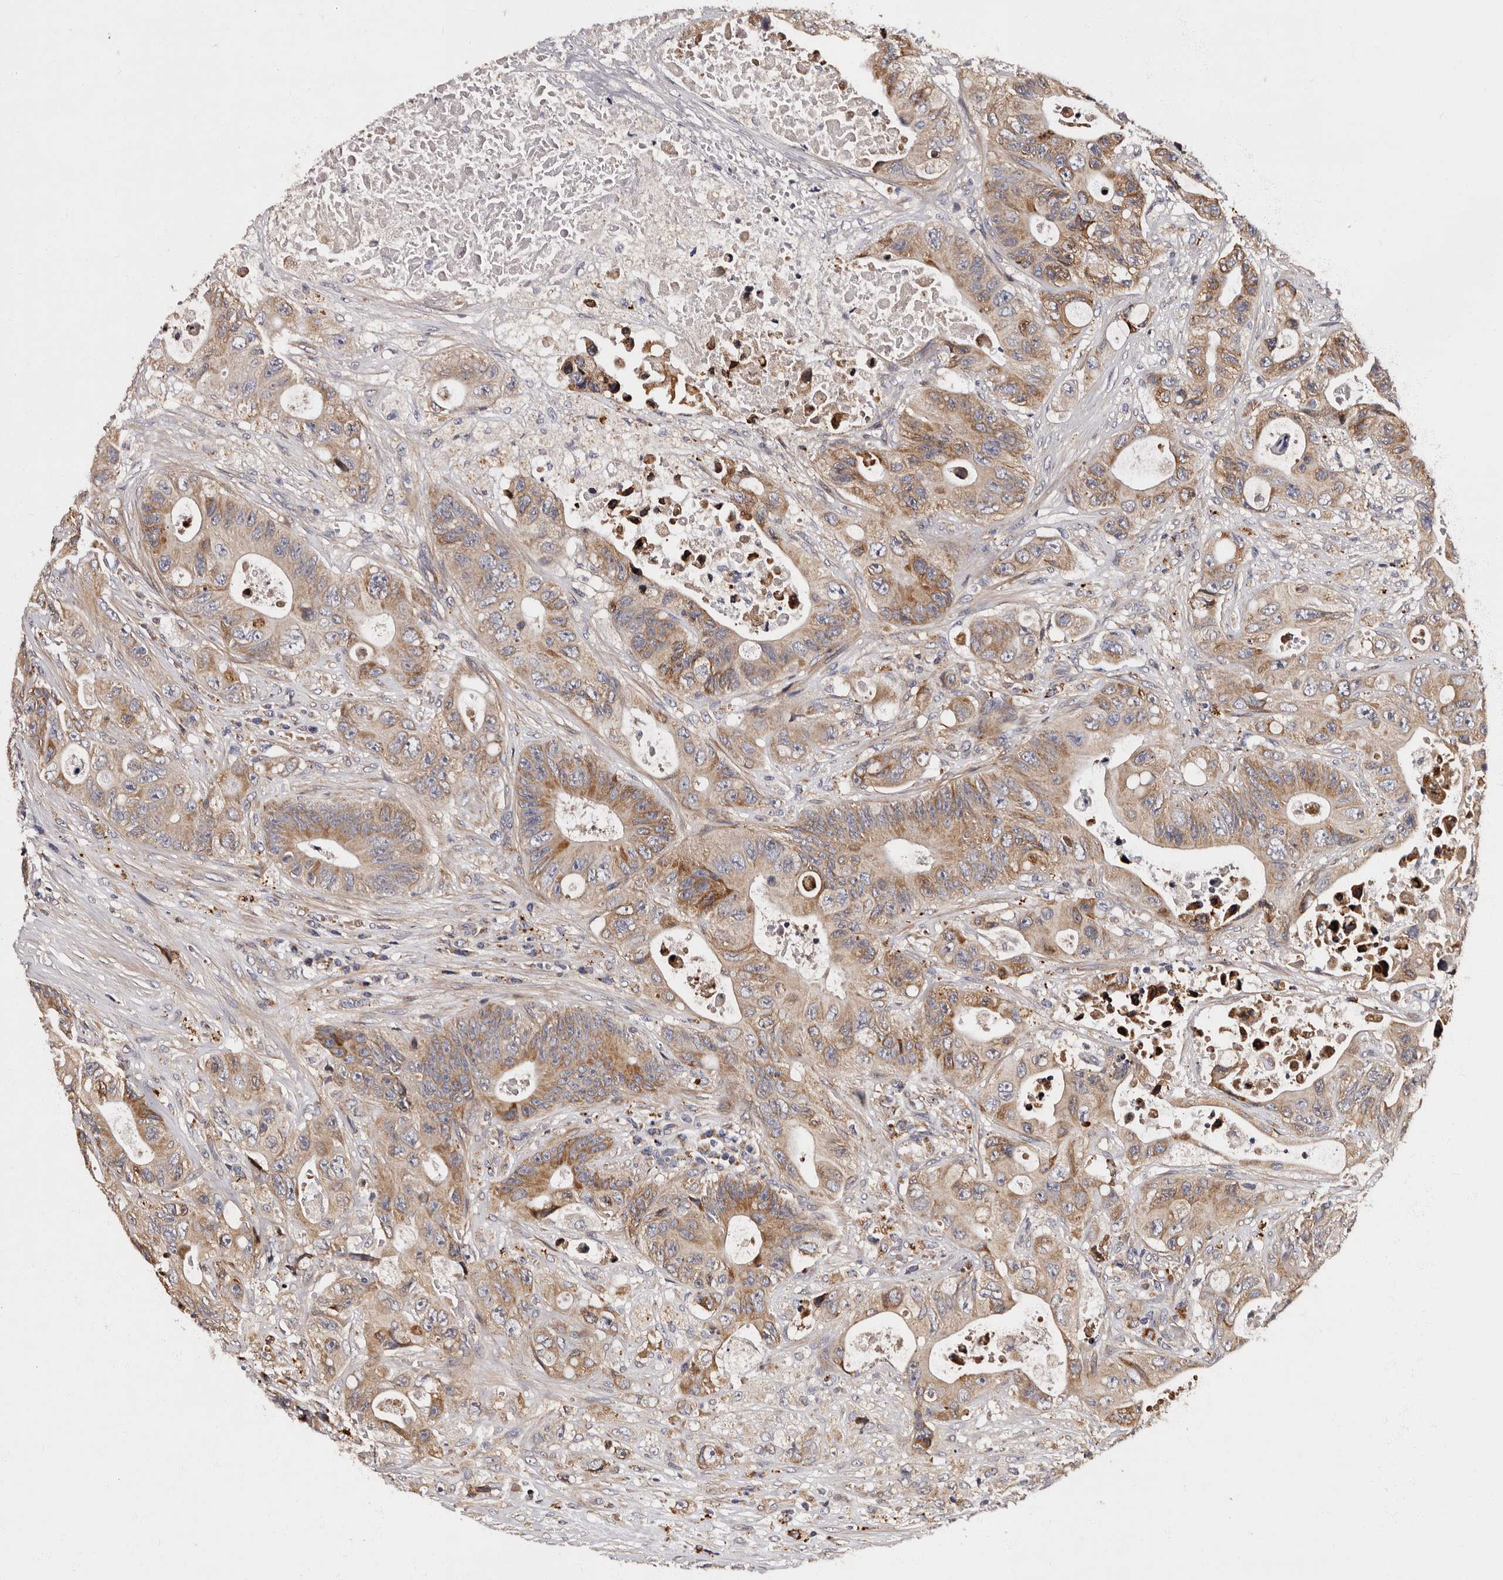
{"staining": {"intensity": "moderate", "quantity": ">75%", "location": "cytoplasmic/membranous"}, "tissue": "colorectal cancer", "cell_type": "Tumor cells", "image_type": "cancer", "snomed": [{"axis": "morphology", "description": "Adenocarcinoma, NOS"}, {"axis": "topography", "description": "Colon"}], "caption": "Tumor cells demonstrate medium levels of moderate cytoplasmic/membranous staining in approximately >75% of cells in colorectal adenocarcinoma.", "gene": "ADCK5", "patient": {"sex": "female", "age": 46}}